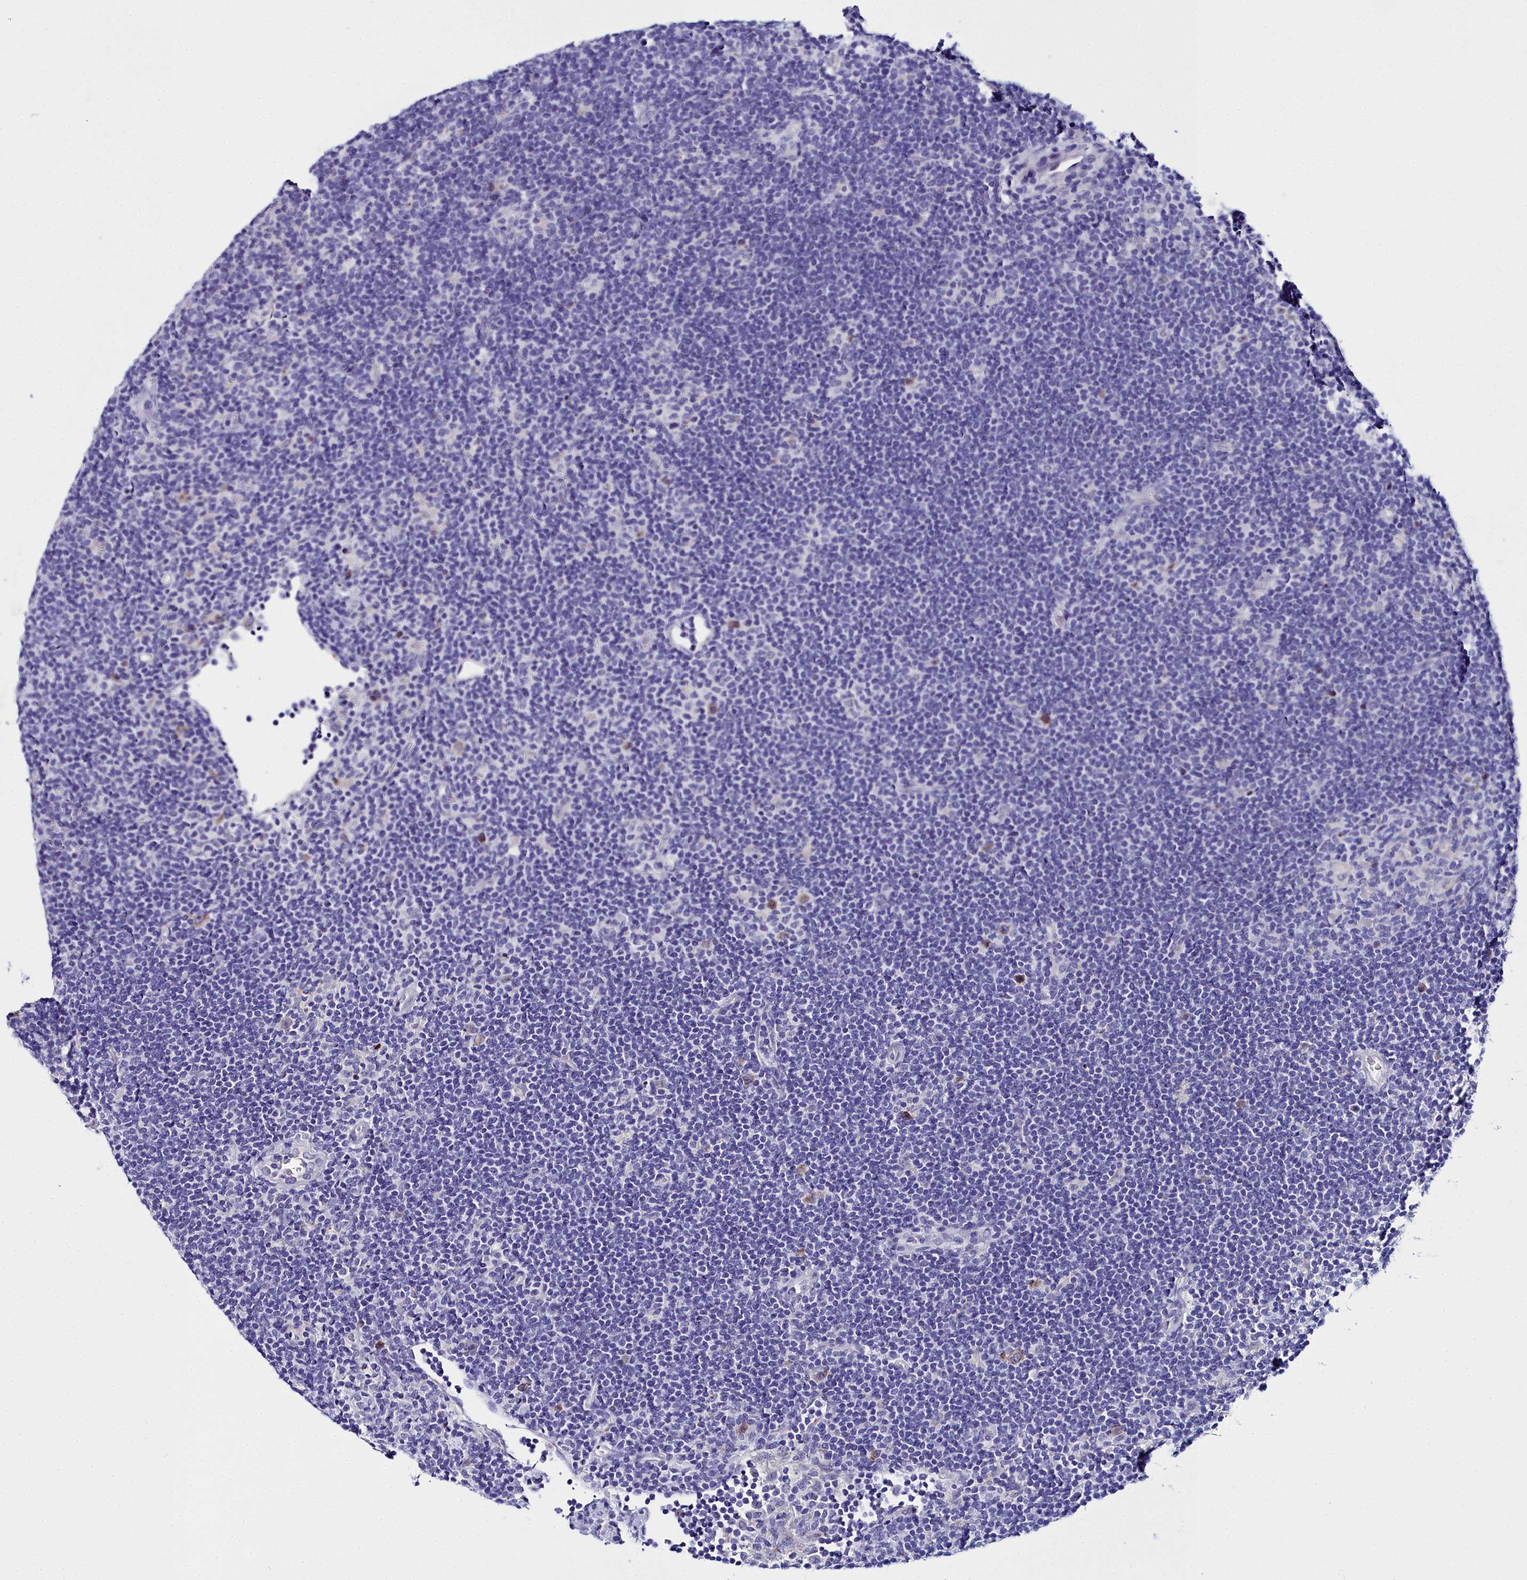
{"staining": {"intensity": "moderate", "quantity": "<25%", "location": "cytoplasmic/membranous"}, "tissue": "lymphoma", "cell_type": "Tumor cells", "image_type": "cancer", "snomed": [{"axis": "morphology", "description": "Hodgkin's disease, NOS"}, {"axis": "topography", "description": "Lymph node"}], "caption": "Lymphoma stained with immunohistochemistry shows moderate cytoplasmic/membranous positivity in about <25% of tumor cells.", "gene": "ELAPOR2", "patient": {"sex": "female", "age": 57}}